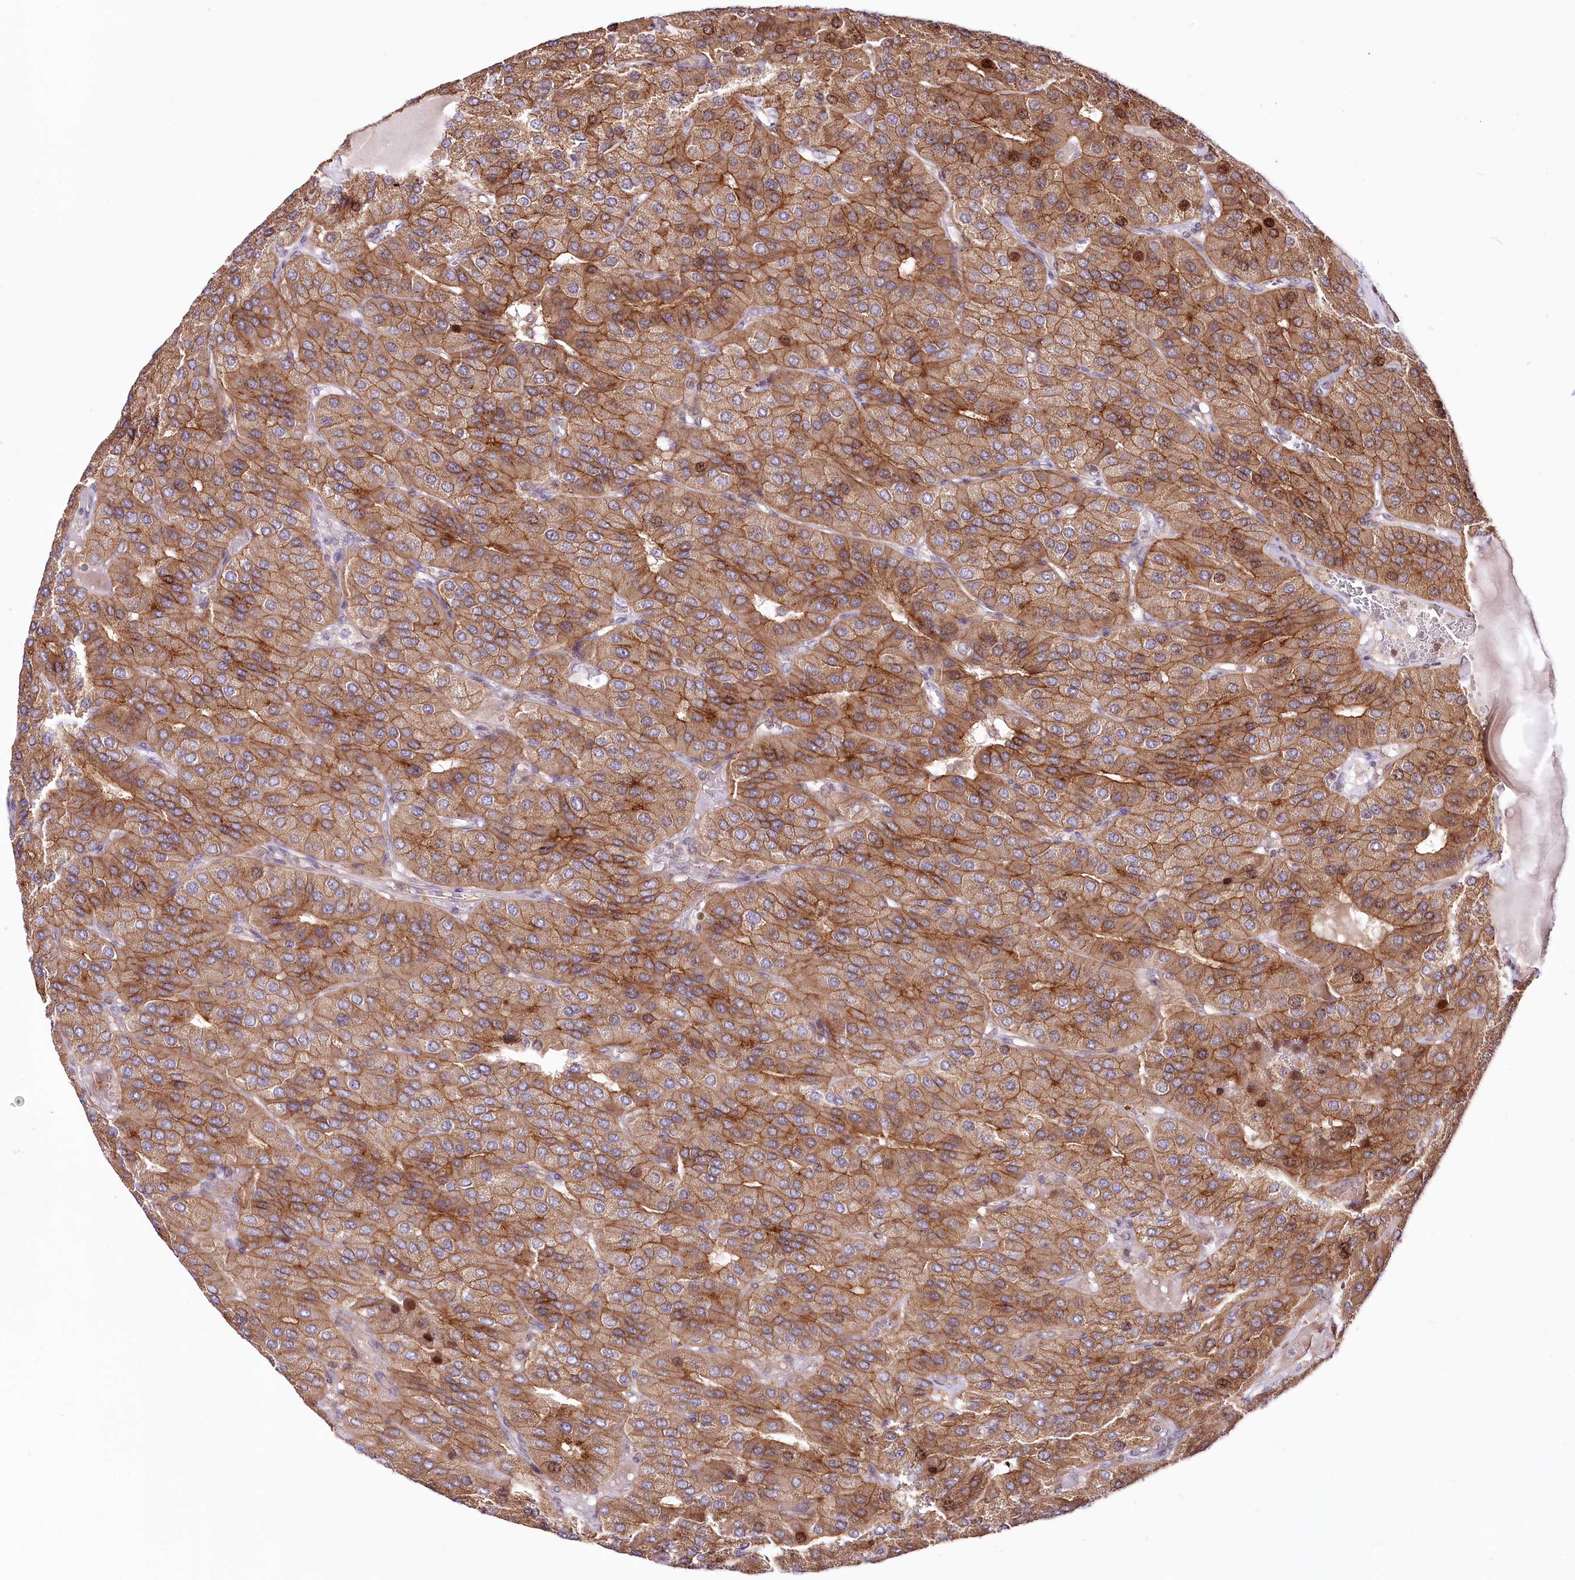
{"staining": {"intensity": "moderate", "quantity": ">75%", "location": "cytoplasmic/membranous"}, "tissue": "parathyroid gland", "cell_type": "Glandular cells", "image_type": "normal", "snomed": [{"axis": "morphology", "description": "Normal tissue, NOS"}, {"axis": "morphology", "description": "Adenoma, NOS"}, {"axis": "topography", "description": "Parathyroid gland"}], "caption": "The photomicrograph displays immunohistochemical staining of benign parathyroid gland. There is moderate cytoplasmic/membranous positivity is seen in about >75% of glandular cells. Nuclei are stained in blue.", "gene": "ZFYVE27", "patient": {"sex": "female", "age": 86}}